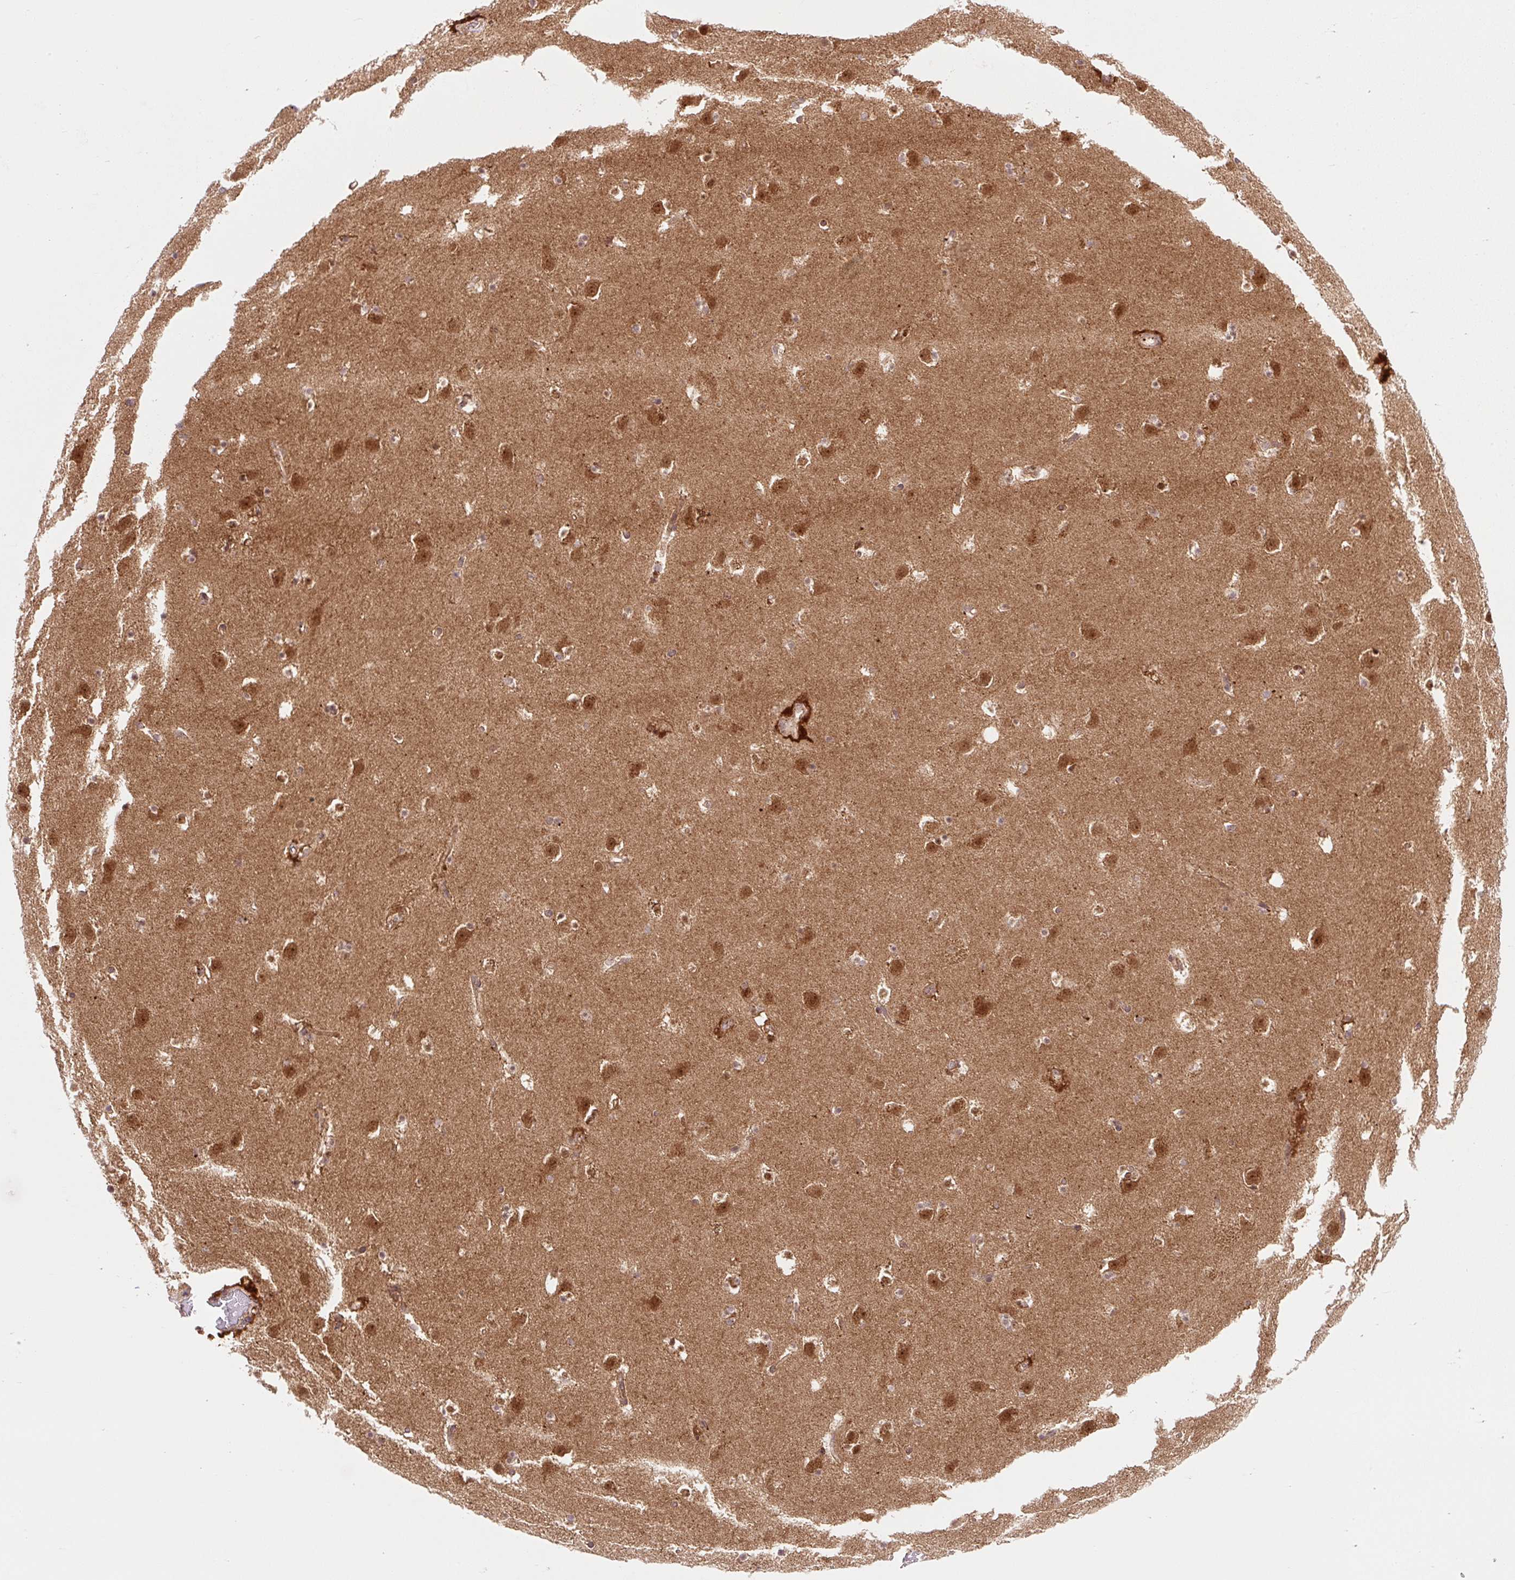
{"staining": {"intensity": "weak", "quantity": "25%-75%", "location": "cytoplasmic/membranous"}, "tissue": "caudate", "cell_type": "Glial cells", "image_type": "normal", "snomed": [{"axis": "morphology", "description": "Normal tissue, NOS"}, {"axis": "topography", "description": "Lateral ventricle wall"}], "caption": "Unremarkable caudate exhibits weak cytoplasmic/membranous expression in about 25%-75% of glial cells, visualized by immunohistochemistry.", "gene": "VPS4A", "patient": {"sex": "male", "age": 37}}